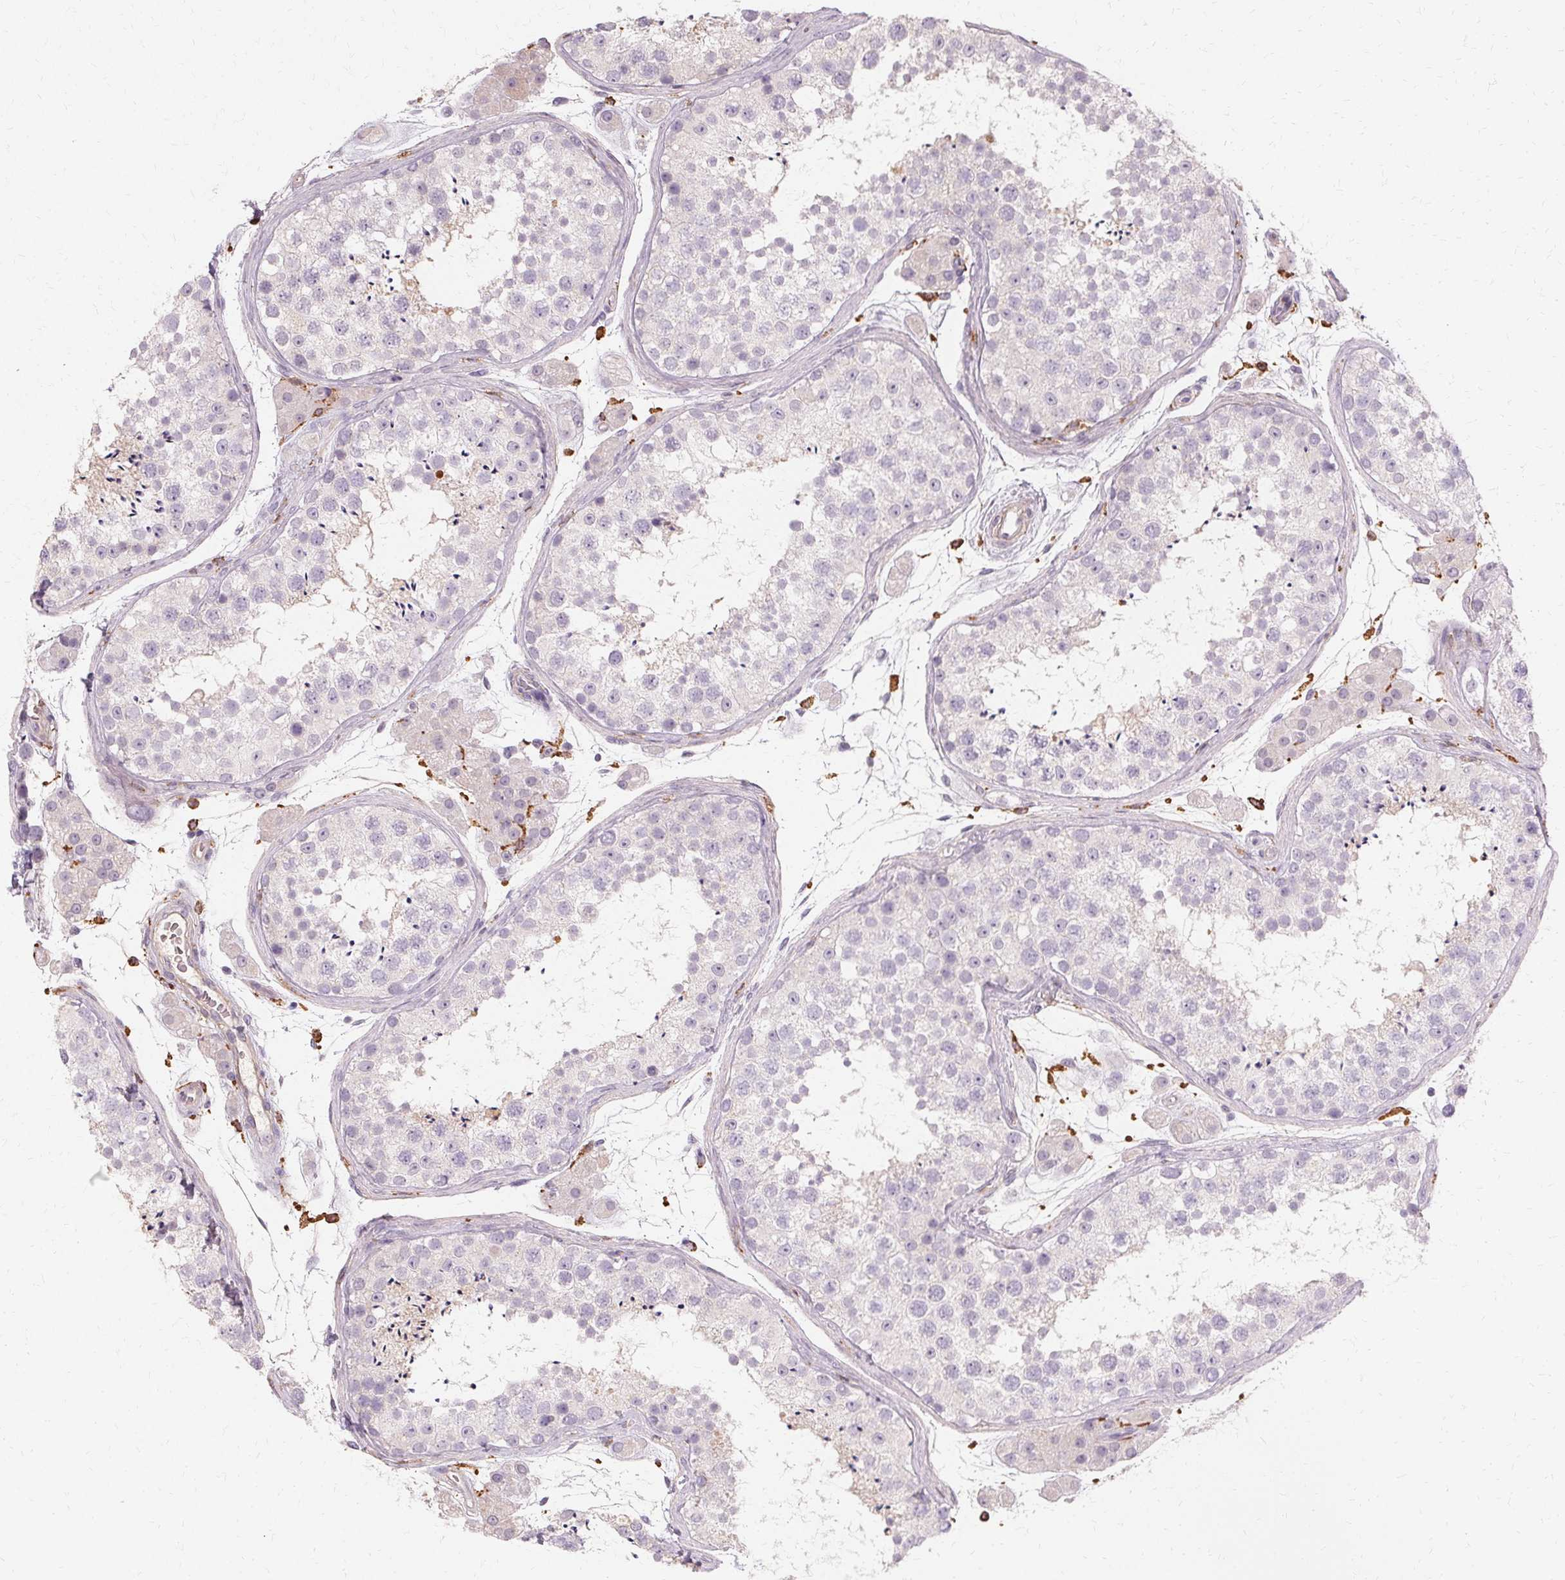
{"staining": {"intensity": "negative", "quantity": "none", "location": "none"}, "tissue": "testis", "cell_type": "Cells in seminiferous ducts", "image_type": "normal", "snomed": [{"axis": "morphology", "description": "Normal tissue, NOS"}, {"axis": "topography", "description": "Testis"}], "caption": "Immunohistochemical staining of unremarkable testis reveals no significant staining in cells in seminiferous ducts. (DAB IHC visualized using brightfield microscopy, high magnification).", "gene": "IFNGR1", "patient": {"sex": "male", "age": 41}}